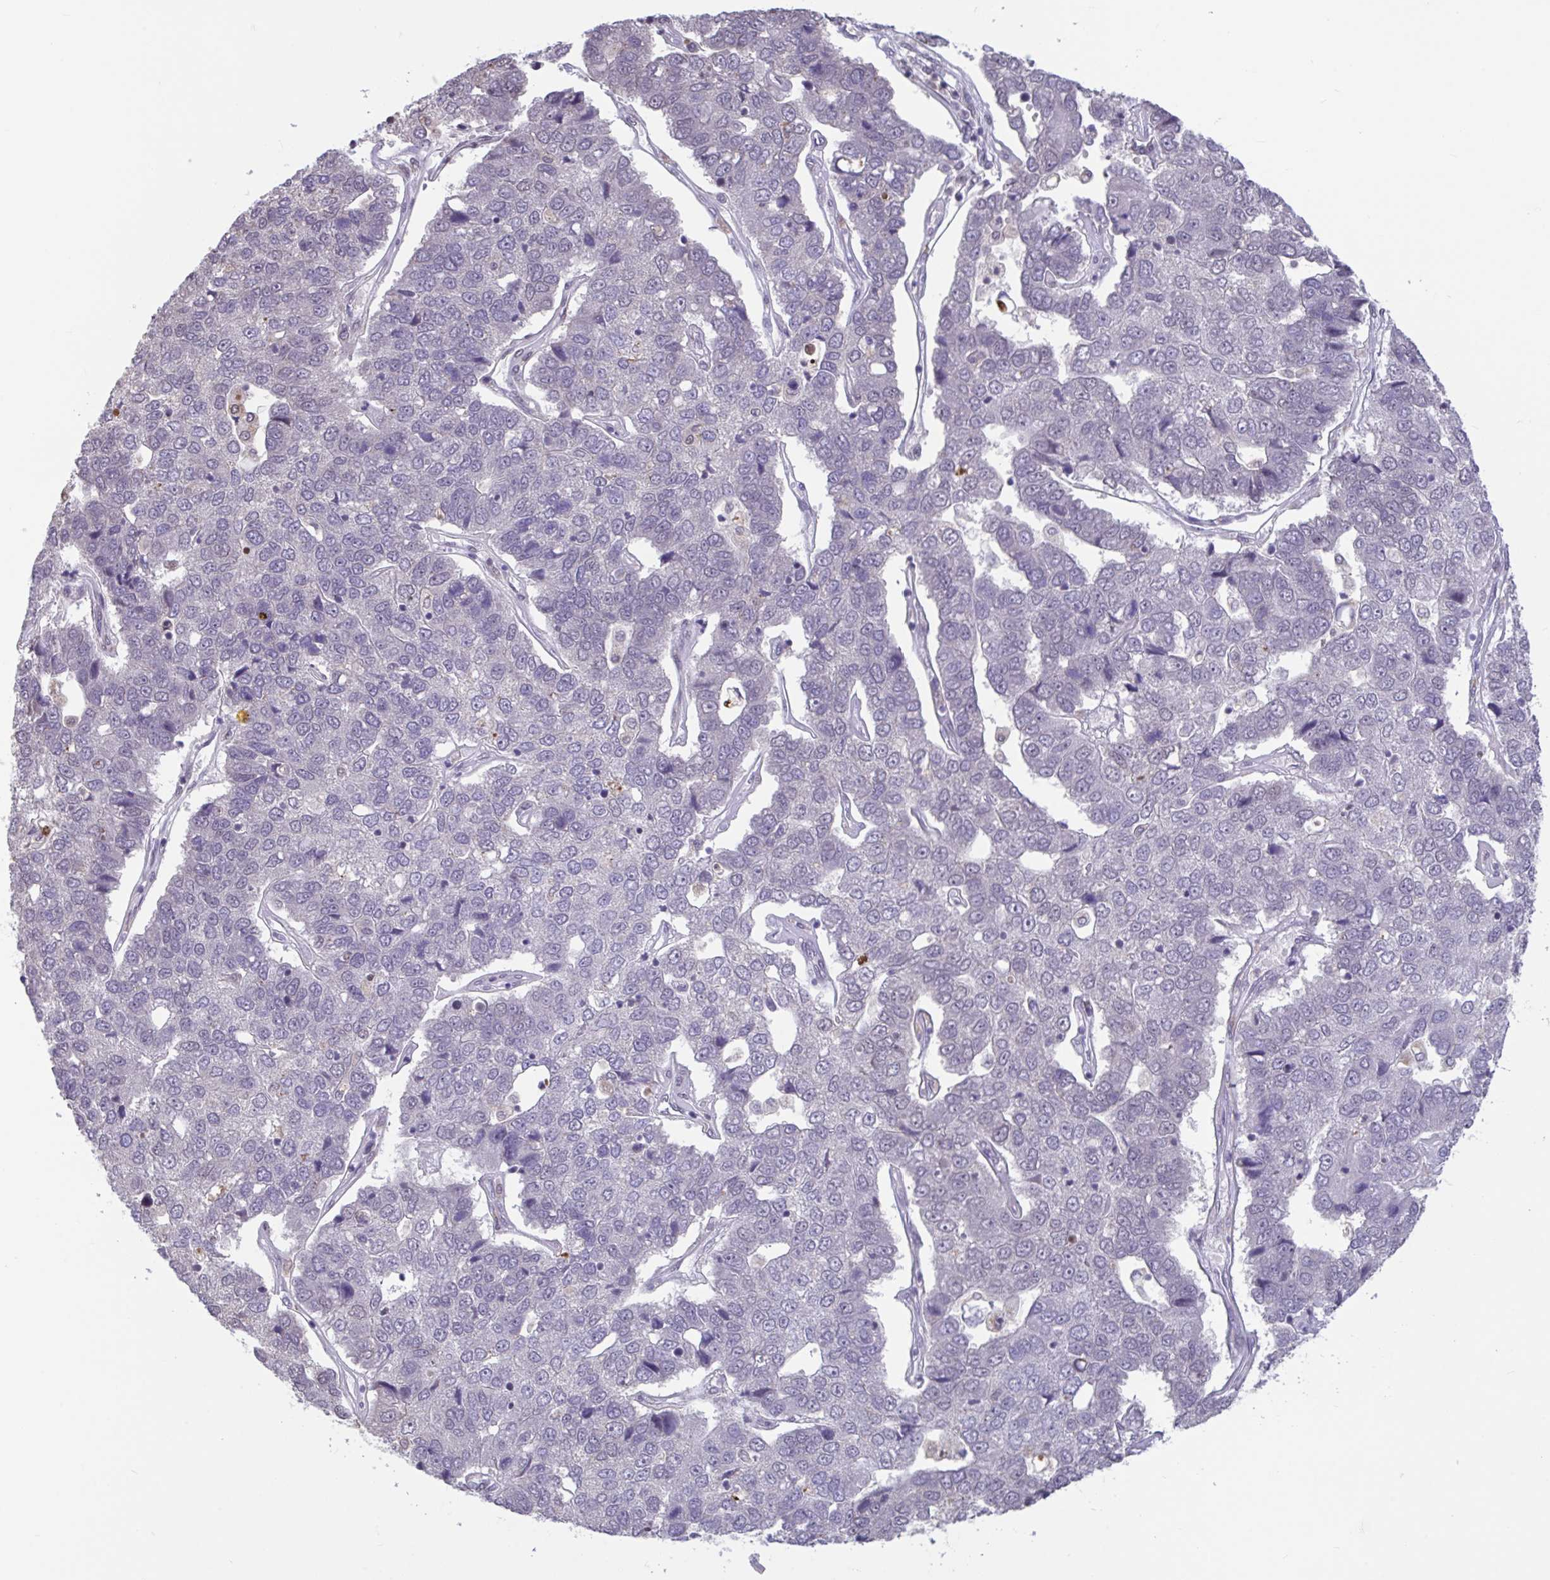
{"staining": {"intensity": "negative", "quantity": "none", "location": "none"}, "tissue": "pancreatic cancer", "cell_type": "Tumor cells", "image_type": "cancer", "snomed": [{"axis": "morphology", "description": "Adenocarcinoma, NOS"}, {"axis": "topography", "description": "Pancreas"}], "caption": "Pancreatic cancer stained for a protein using immunohistochemistry displays no staining tumor cells.", "gene": "HNRNPDL", "patient": {"sex": "female", "age": 61}}